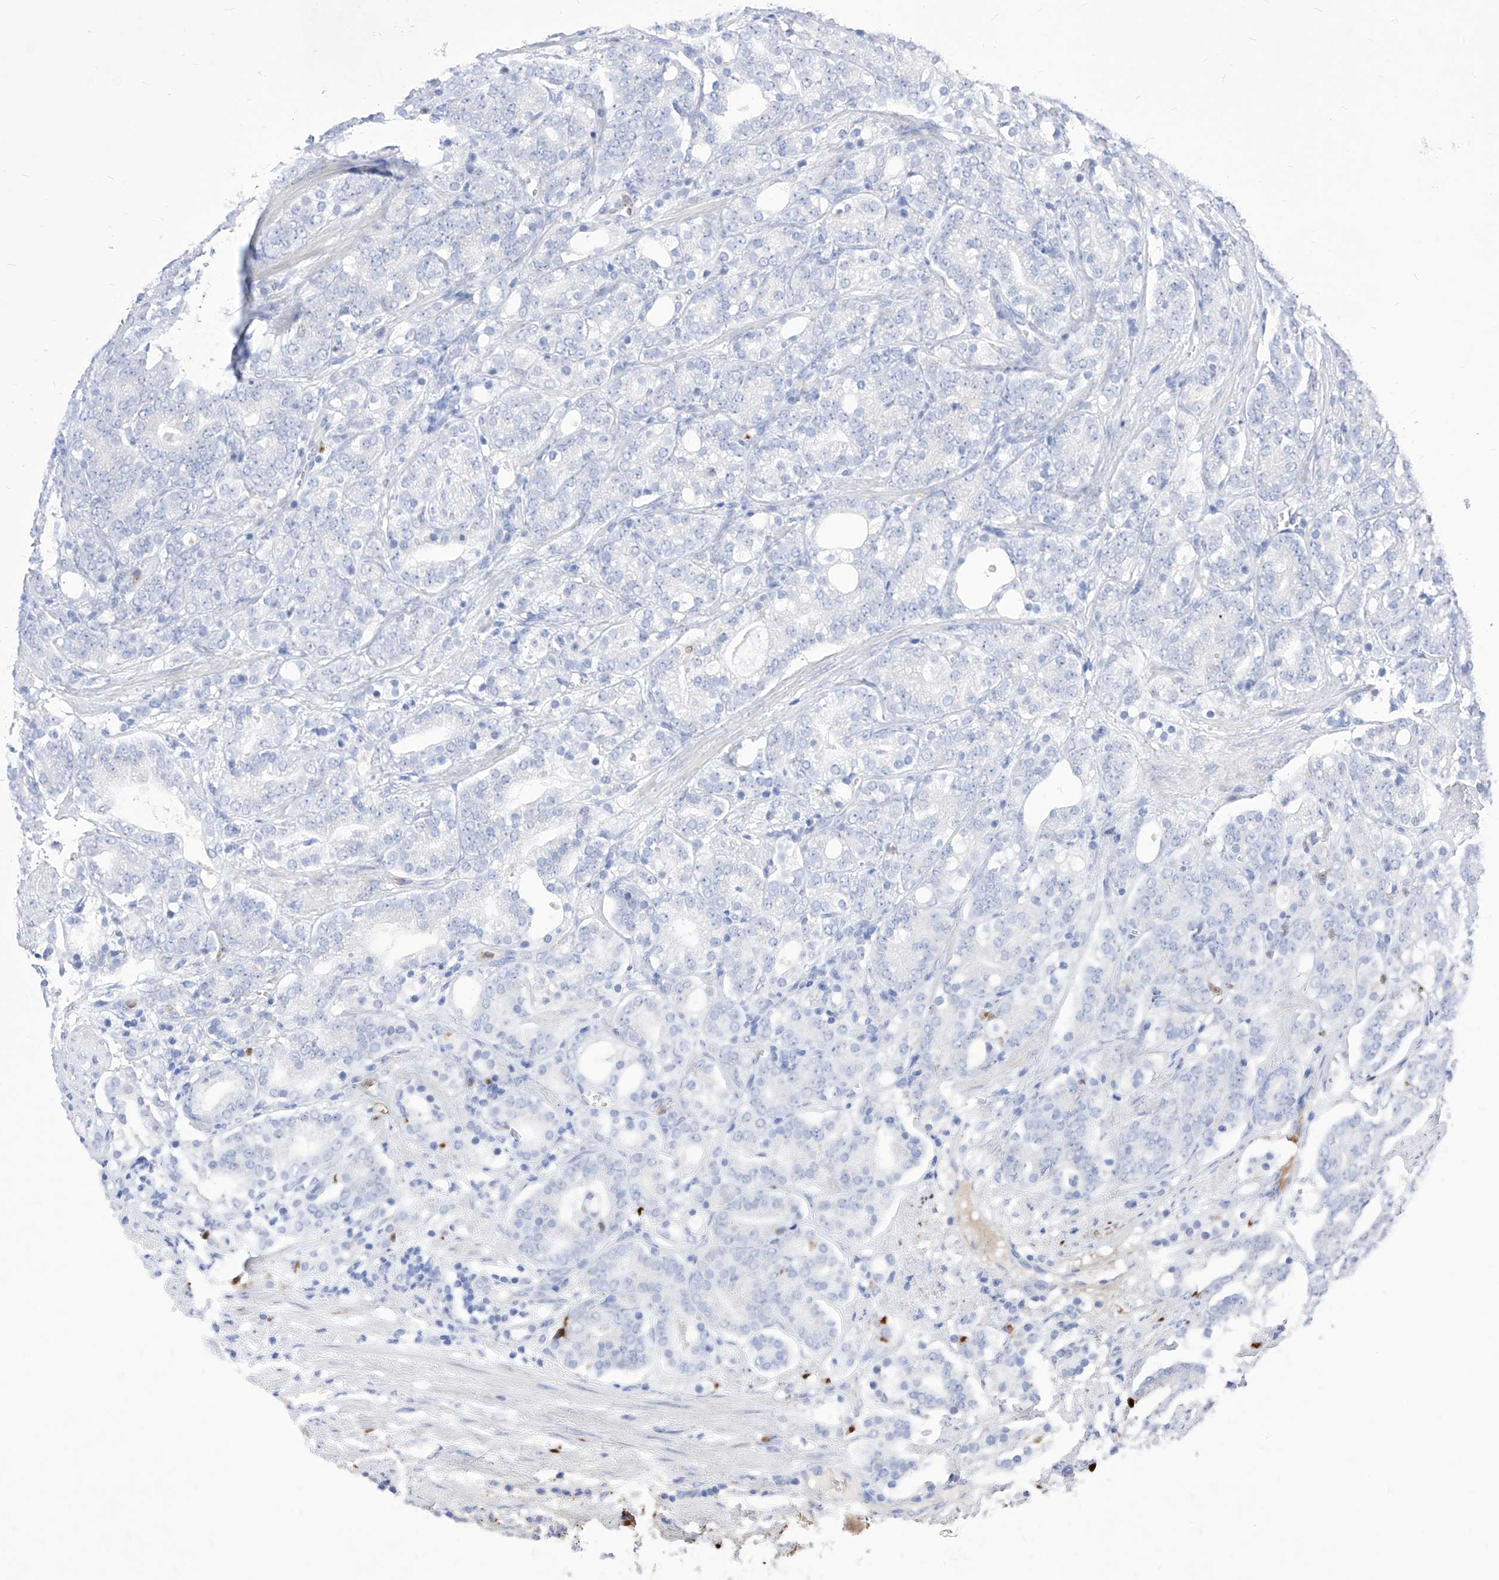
{"staining": {"intensity": "negative", "quantity": "none", "location": "none"}, "tissue": "prostate cancer", "cell_type": "Tumor cells", "image_type": "cancer", "snomed": [{"axis": "morphology", "description": "Adenocarcinoma, High grade"}, {"axis": "topography", "description": "Prostate"}], "caption": "This is a image of immunohistochemistry staining of prostate cancer, which shows no positivity in tumor cells. The staining is performed using DAB (3,3'-diaminobenzidine) brown chromogen with nuclei counter-stained in using hematoxylin.", "gene": "VAX1", "patient": {"sex": "male", "age": 57}}